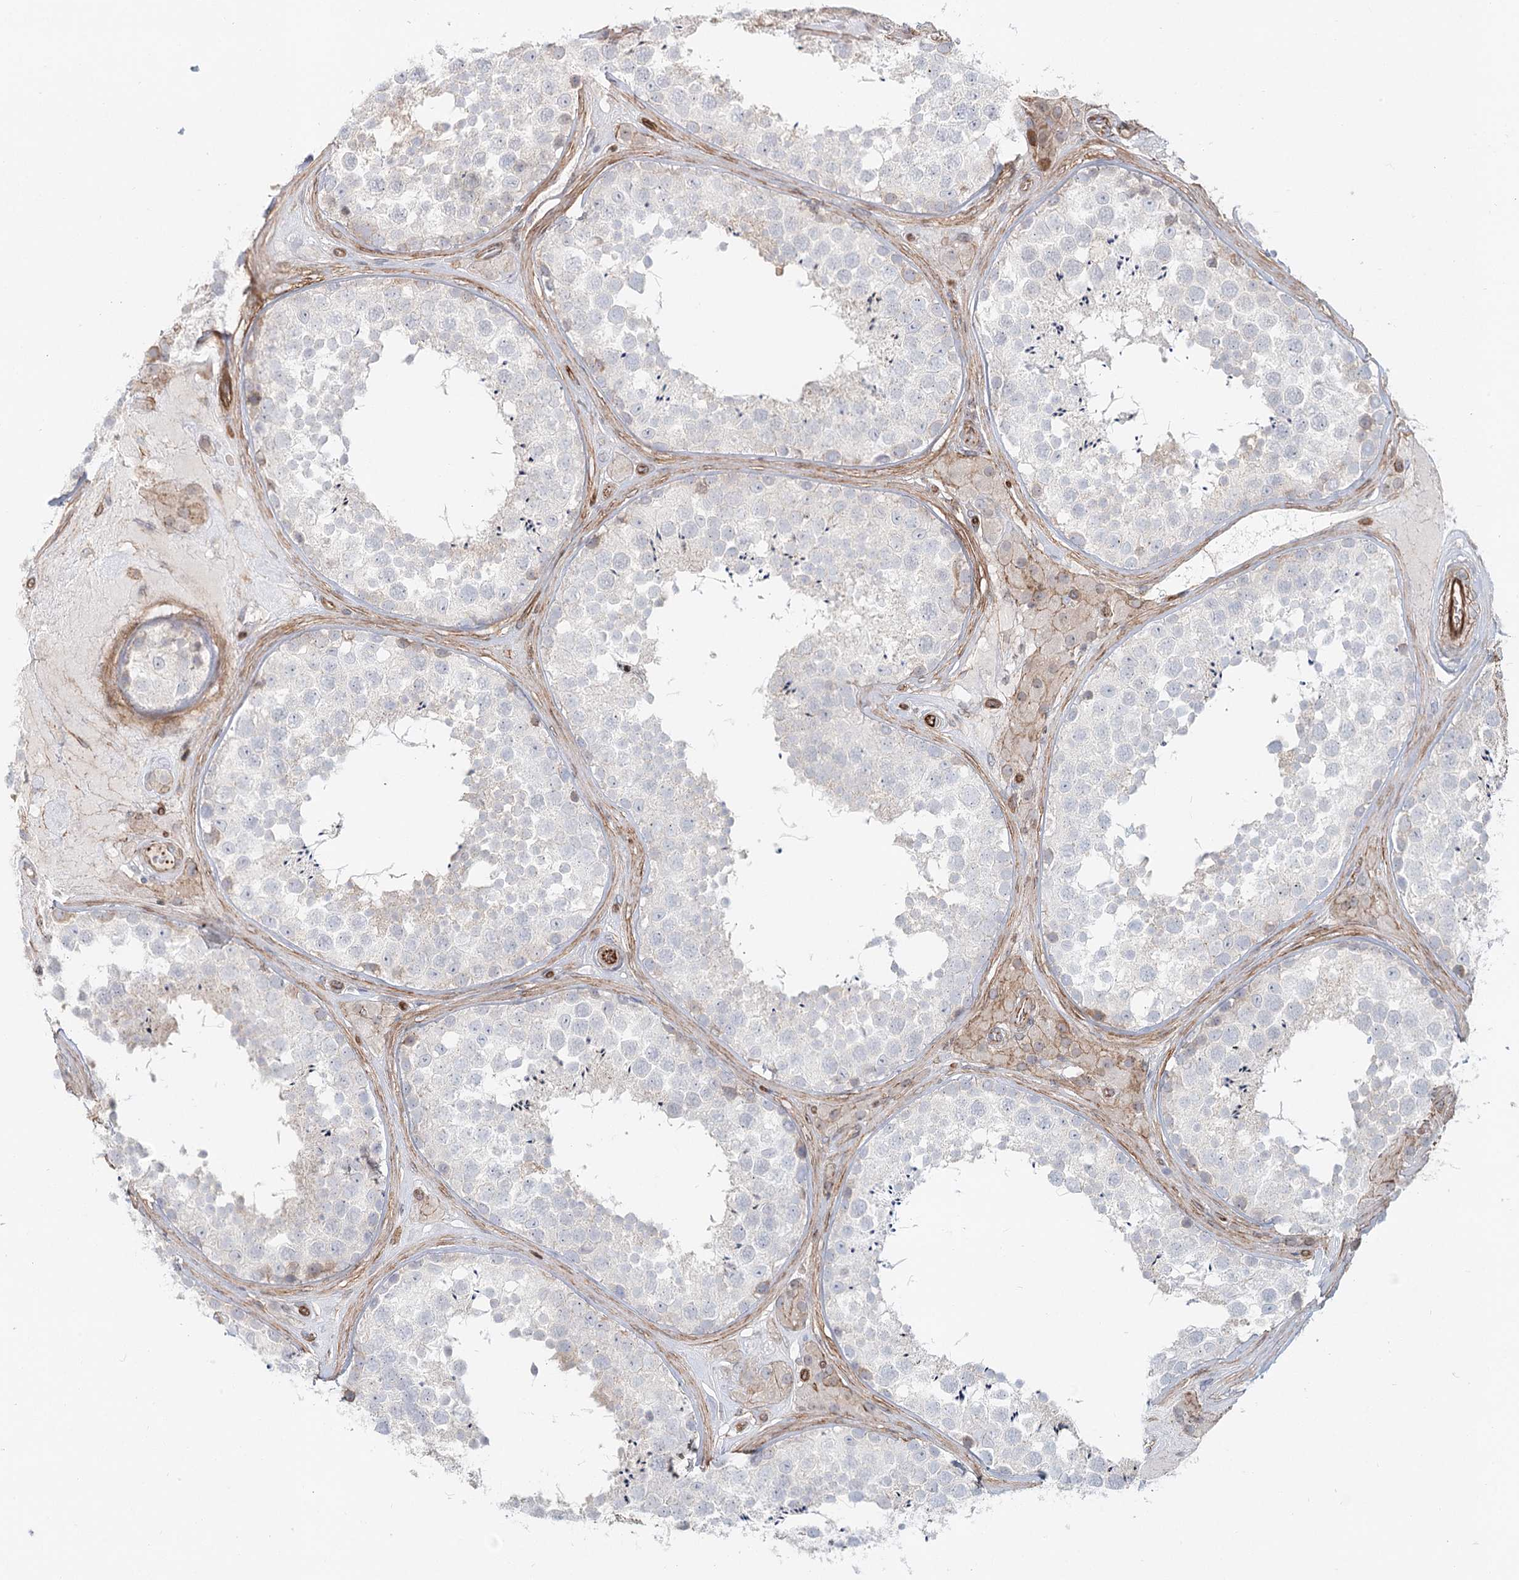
{"staining": {"intensity": "negative", "quantity": "none", "location": "none"}, "tissue": "testis", "cell_type": "Cells in seminiferous ducts", "image_type": "normal", "snomed": [{"axis": "morphology", "description": "Normal tissue, NOS"}, {"axis": "topography", "description": "Testis"}], "caption": "Immunohistochemistry of normal human testis exhibits no expression in cells in seminiferous ducts.", "gene": "ZFYVE28", "patient": {"sex": "male", "age": 46}}